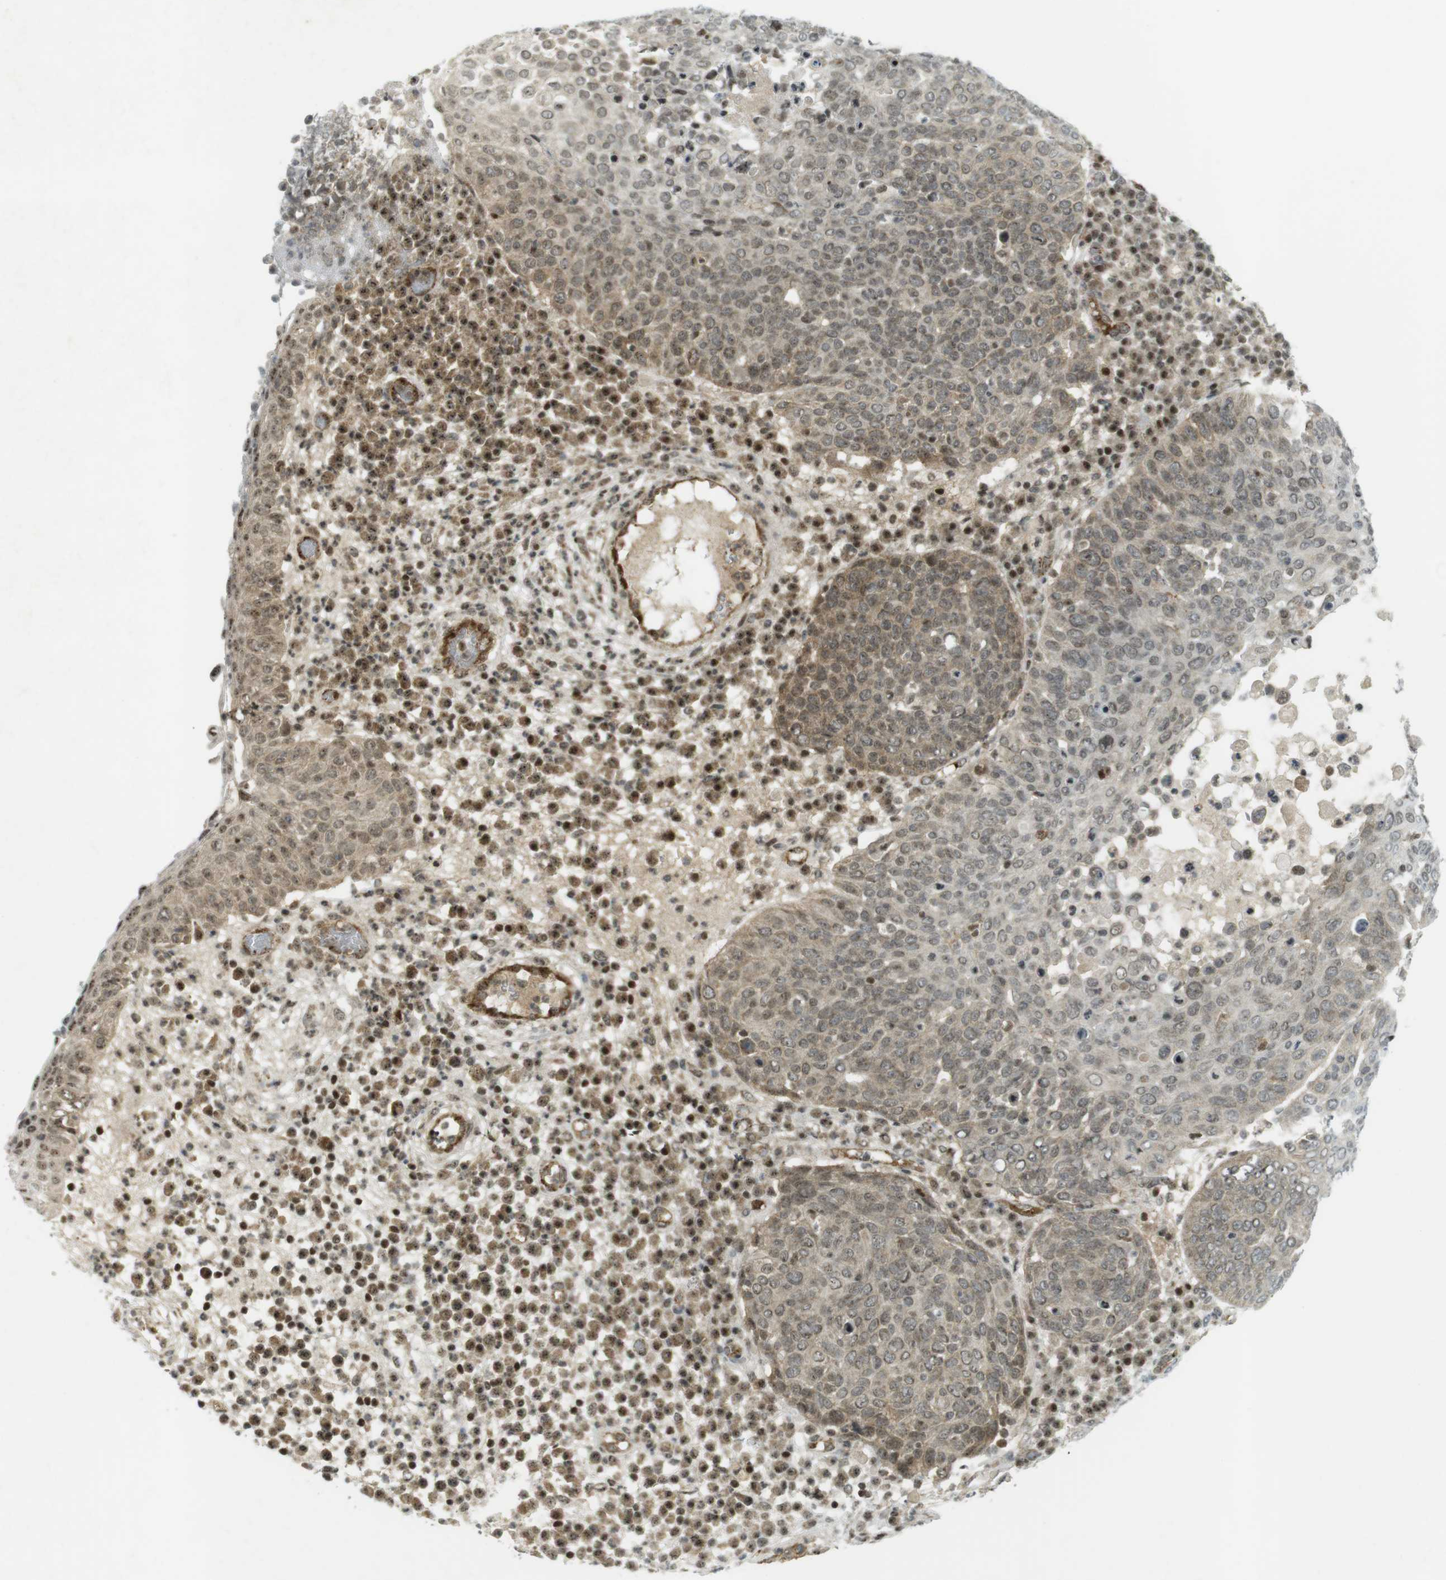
{"staining": {"intensity": "weak", "quantity": "25%-75%", "location": "cytoplasmic/membranous,nuclear"}, "tissue": "skin cancer", "cell_type": "Tumor cells", "image_type": "cancer", "snomed": [{"axis": "morphology", "description": "Squamous cell carcinoma in situ, NOS"}, {"axis": "morphology", "description": "Squamous cell carcinoma, NOS"}, {"axis": "topography", "description": "Skin"}], "caption": "High-magnification brightfield microscopy of skin cancer (squamous cell carcinoma in situ) stained with DAB (brown) and counterstained with hematoxylin (blue). tumor cells exhibit weak cytoplasmic/membranous and nuclear expression is identified in approximately25%-75% of cells. (DAB (3,3'-diaminobenzidine) IHC, brown staining for protein, blue staining for nuclei).", "gene": "PPP1R13B", "patient": {"sex": "male", "age": 93}}